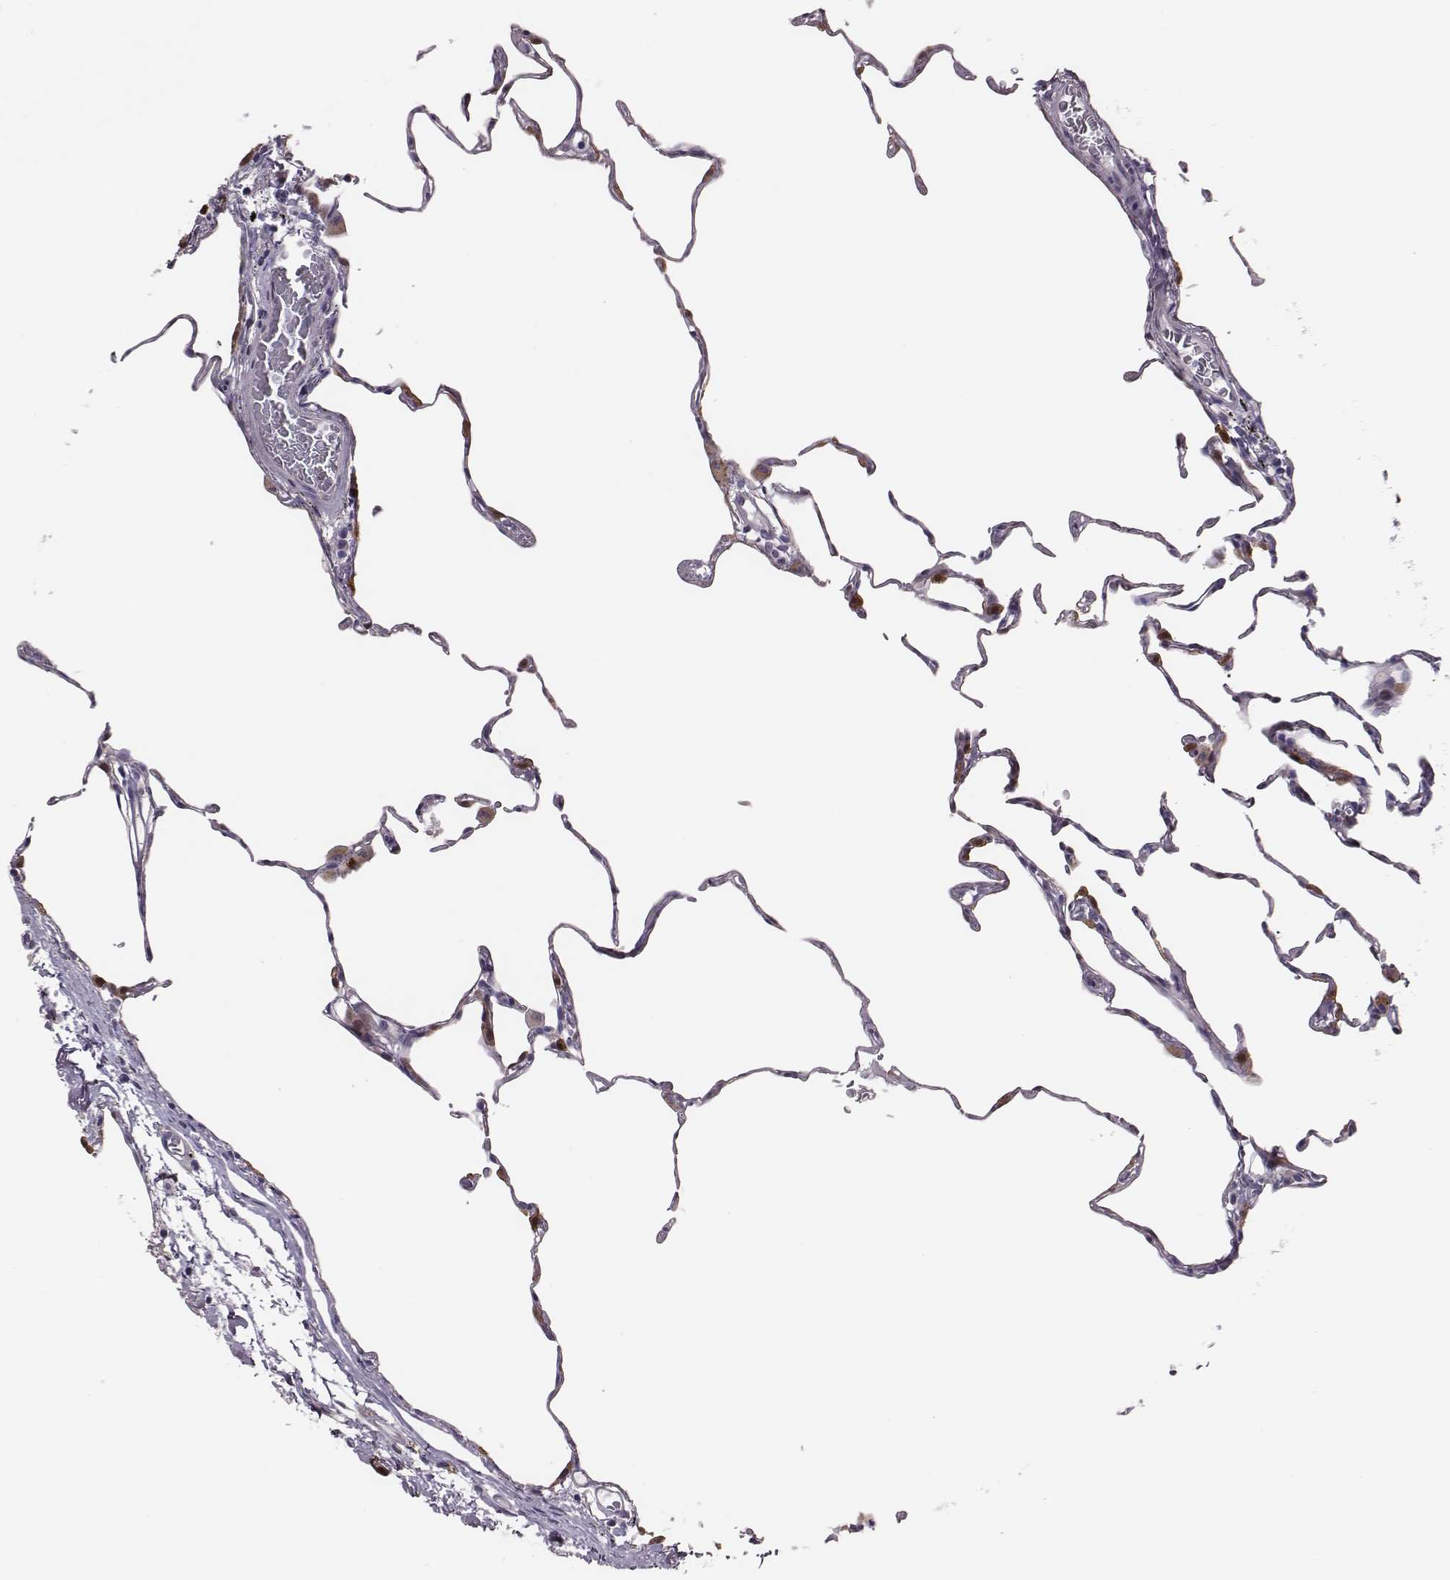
{"staining": {"intensity": "moderate", "quantity": "<25%", "location": "nuclear"}, "tissue": "lung", "cell_type": "Alveolar cells", "image_type": "normal", "snomed": [{"axis": "morphology", "description": "Normal tissue, NOS"}, {"axis": "topography", "description": "Lung"}], "caption": "Protein staining of unremarkable lung exhibits moderate nuclear positivity in about <25% of alveolar cells.", "gene": "SCML2", "patient": {"sex": "female", "age": 57}}